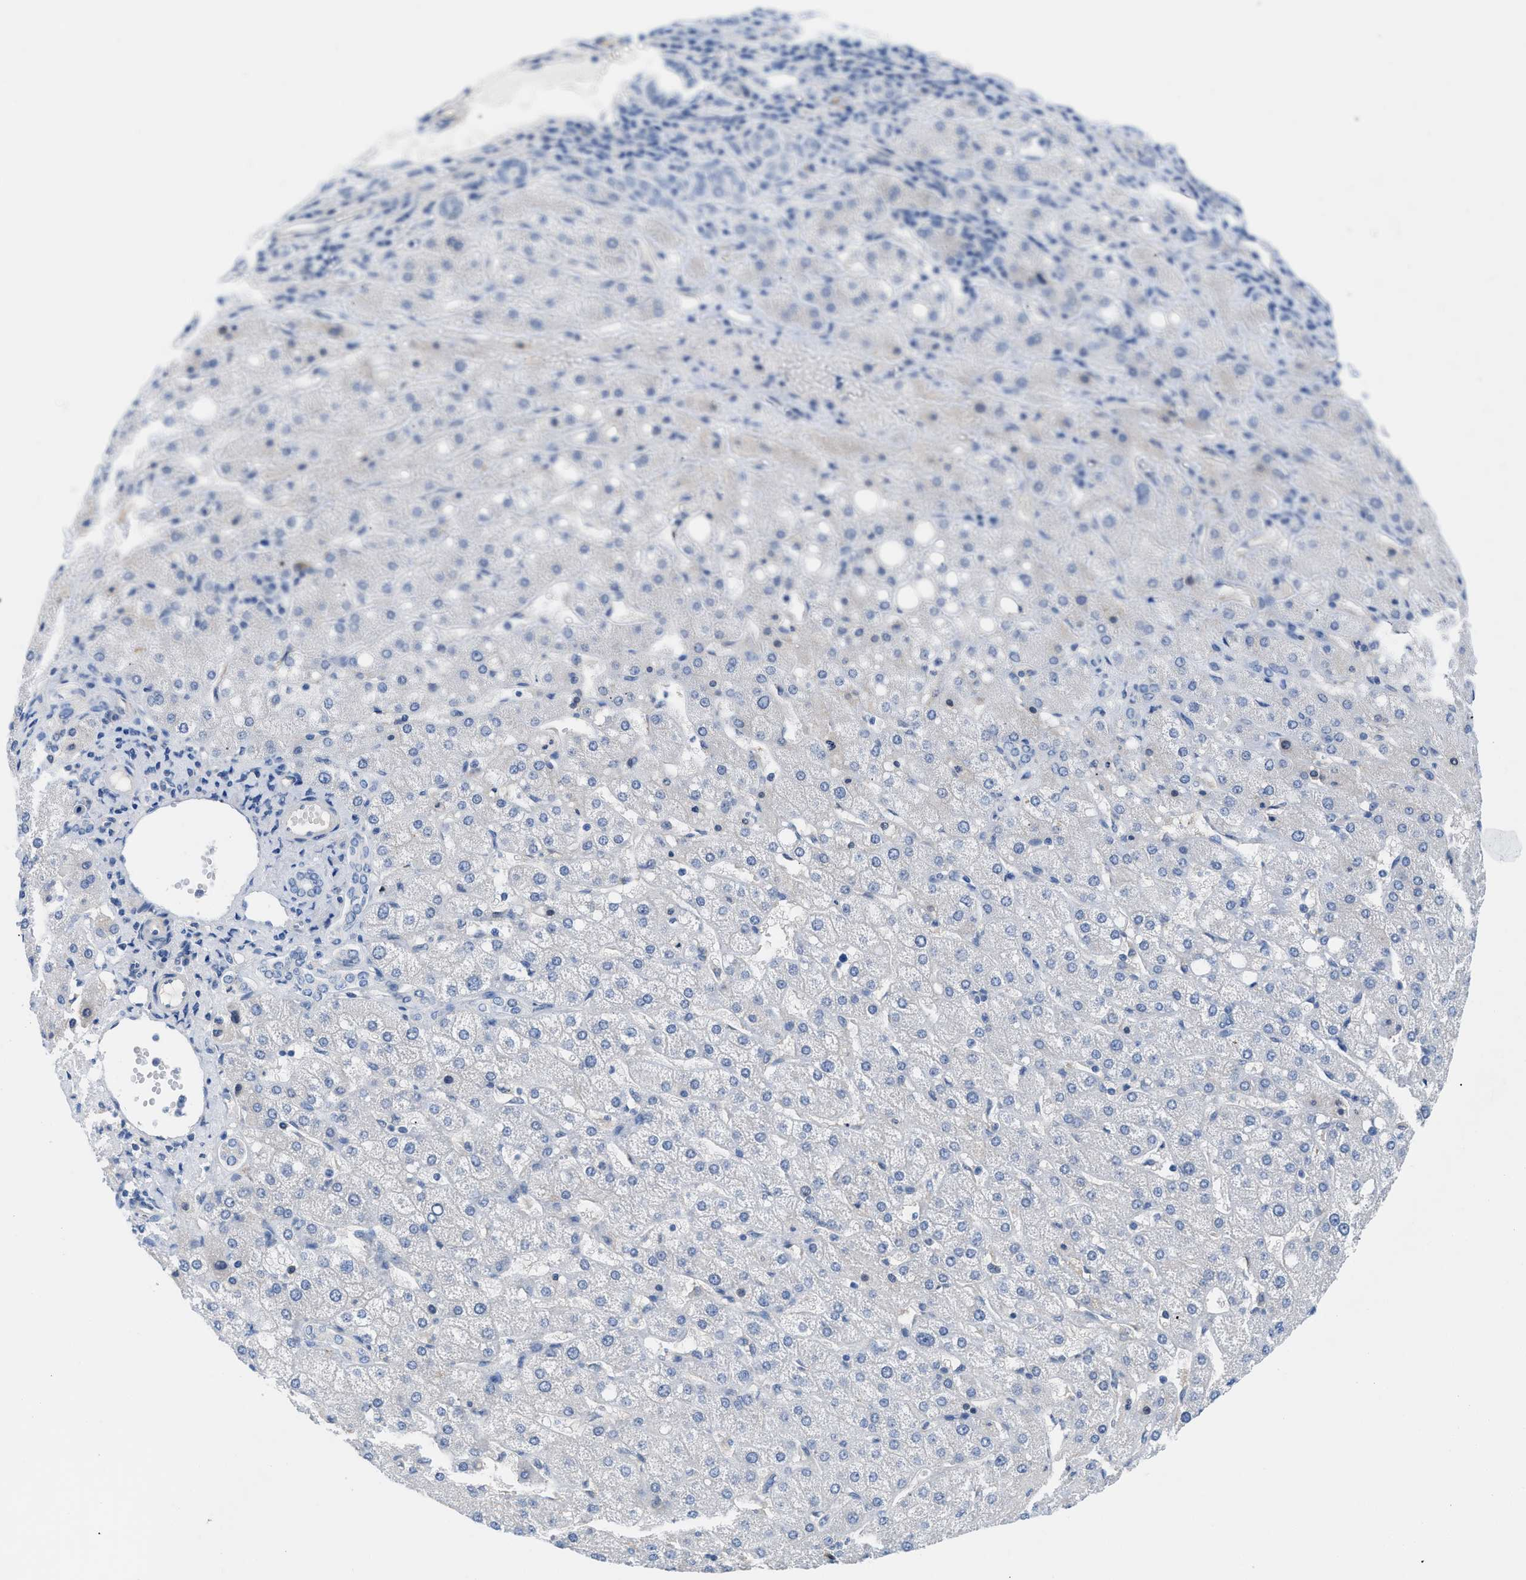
{"staining": {"intensity": "negative", "quantity": "none", "location": "none"}, "tissue": "liver cancer", "cell_type": "Tumor cells", "image_type": "cancer", "snomed": [{"axis": "morphology", "description": "Carcinoma, Hepatocellular, NOS"}, {"axis": "topography", "description": "Liver"}], "caption": "Immunohistochemistry (IHC) histopathology image of neoplastic tissue: hepatocellular carcinoma (liver) stained with DAB exhibits no significant protein staining in tumor cells.", "gene": "HPX", "patient": {"sex": "male", "age": 80}}